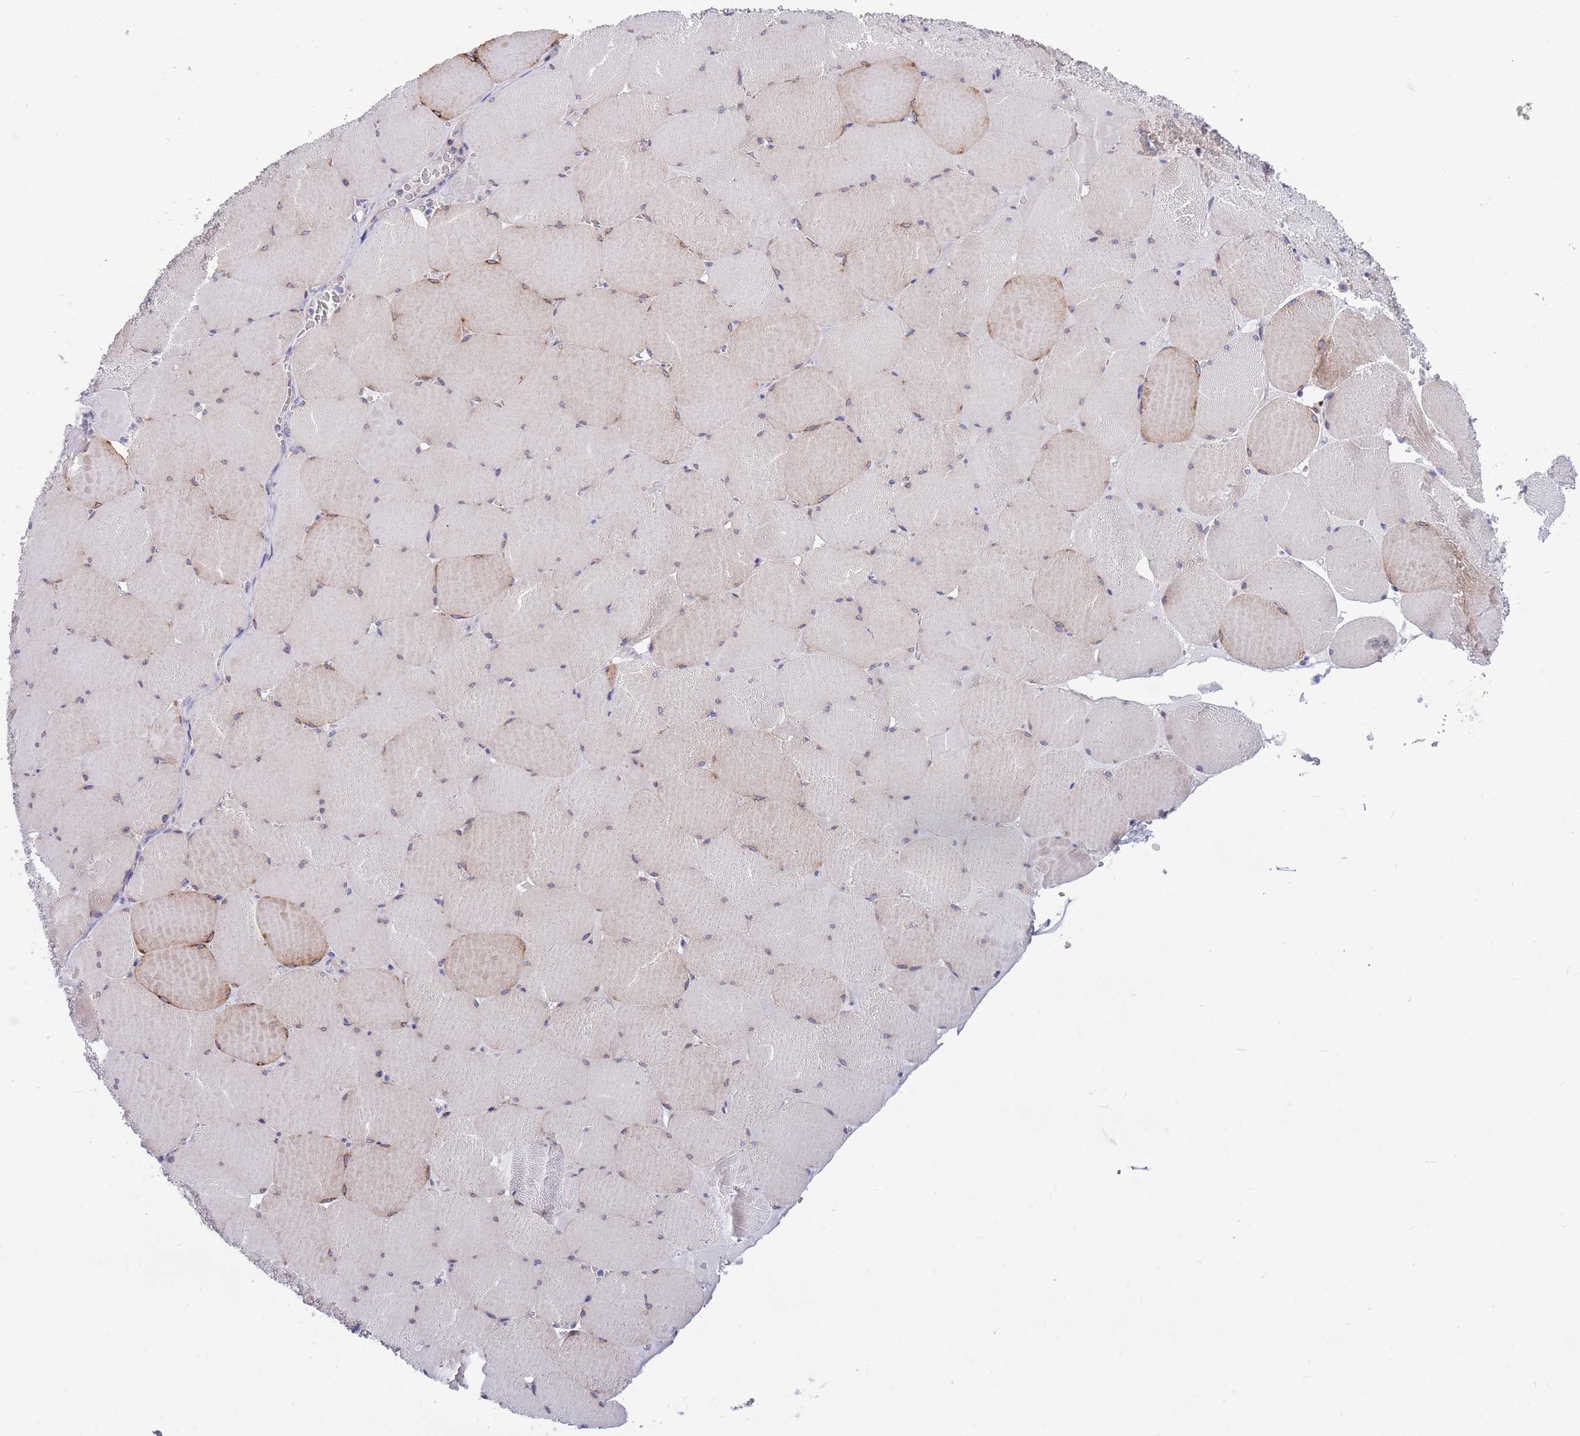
{"staining": {"intensity": "weak", "quantity": "<25%", "location": "cytoplasmic/membranous"}, "tissue": "skeletal muscle", "cell_type": "Myocytes", "image_type": "normal", "snomed": [{"axis": "morphology", "description": "Normal tissue, NOS"}, {"axis": "topography", "description": "Skeletal muscle"}, {"axis": "topography", "description": "Head-Neck"}], "caption": "Immunohistochemical staining of benign skeletal muscle exhibits no significant positivity in myocytes.", "gene": "KLHL29", "patient": {"sex": "male", "age": 66}}